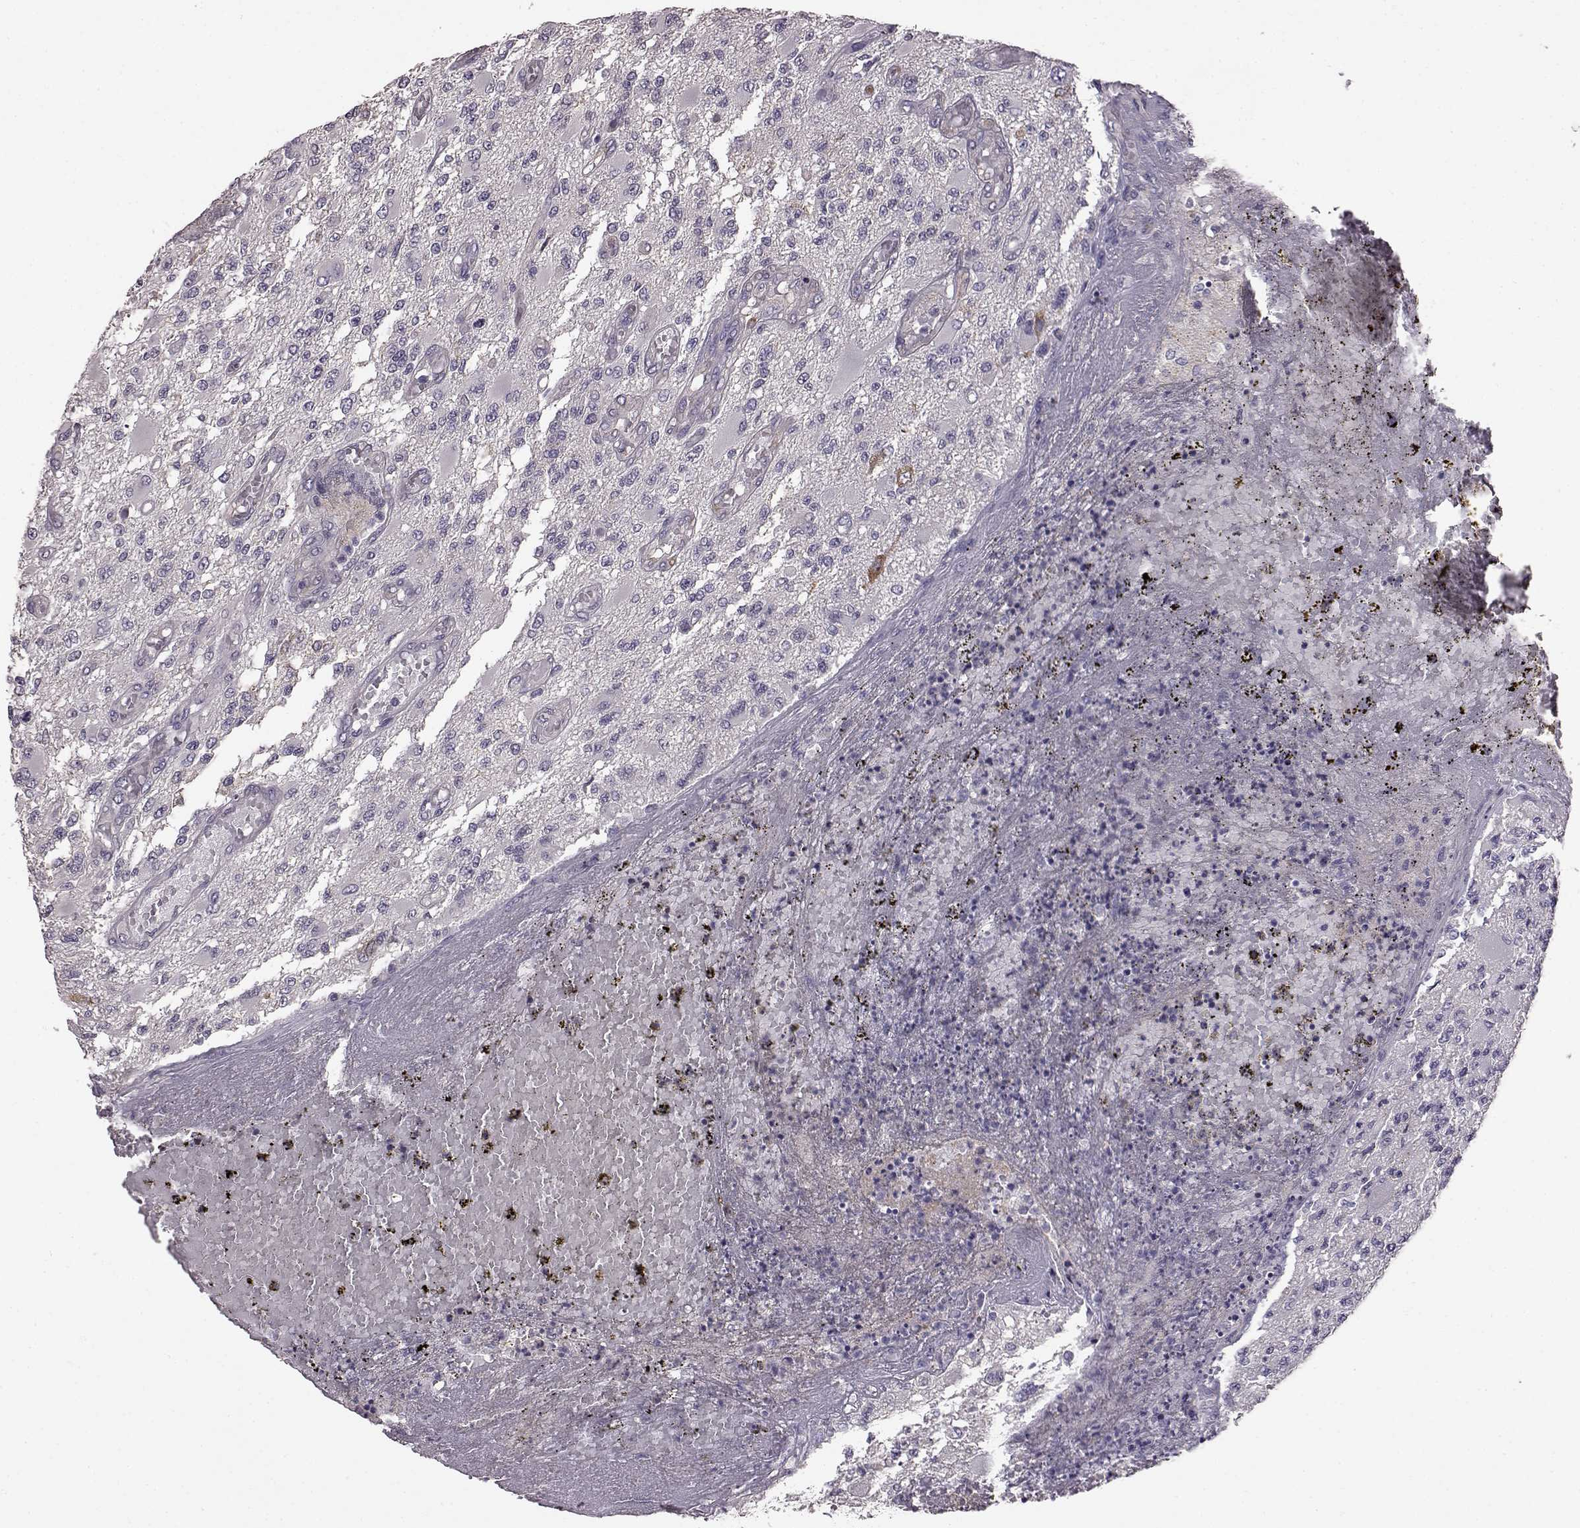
{"staining": {"intensity": "negative", "quantity": "none", "location": "none"}, "tissue": "glioma", "cell_type": "Tumor cells", "image_type": "cancer", "snomed": [{"axis": "morphology", "description": "Glioma, malignant, High grade"}, {"axis": "topography", "description": "Brain"}], "caption": "Tumor cells show no significant protein staining in glioma.", "gene": "ADGRG2", "patient": {"sex": "female", "age": 63}}